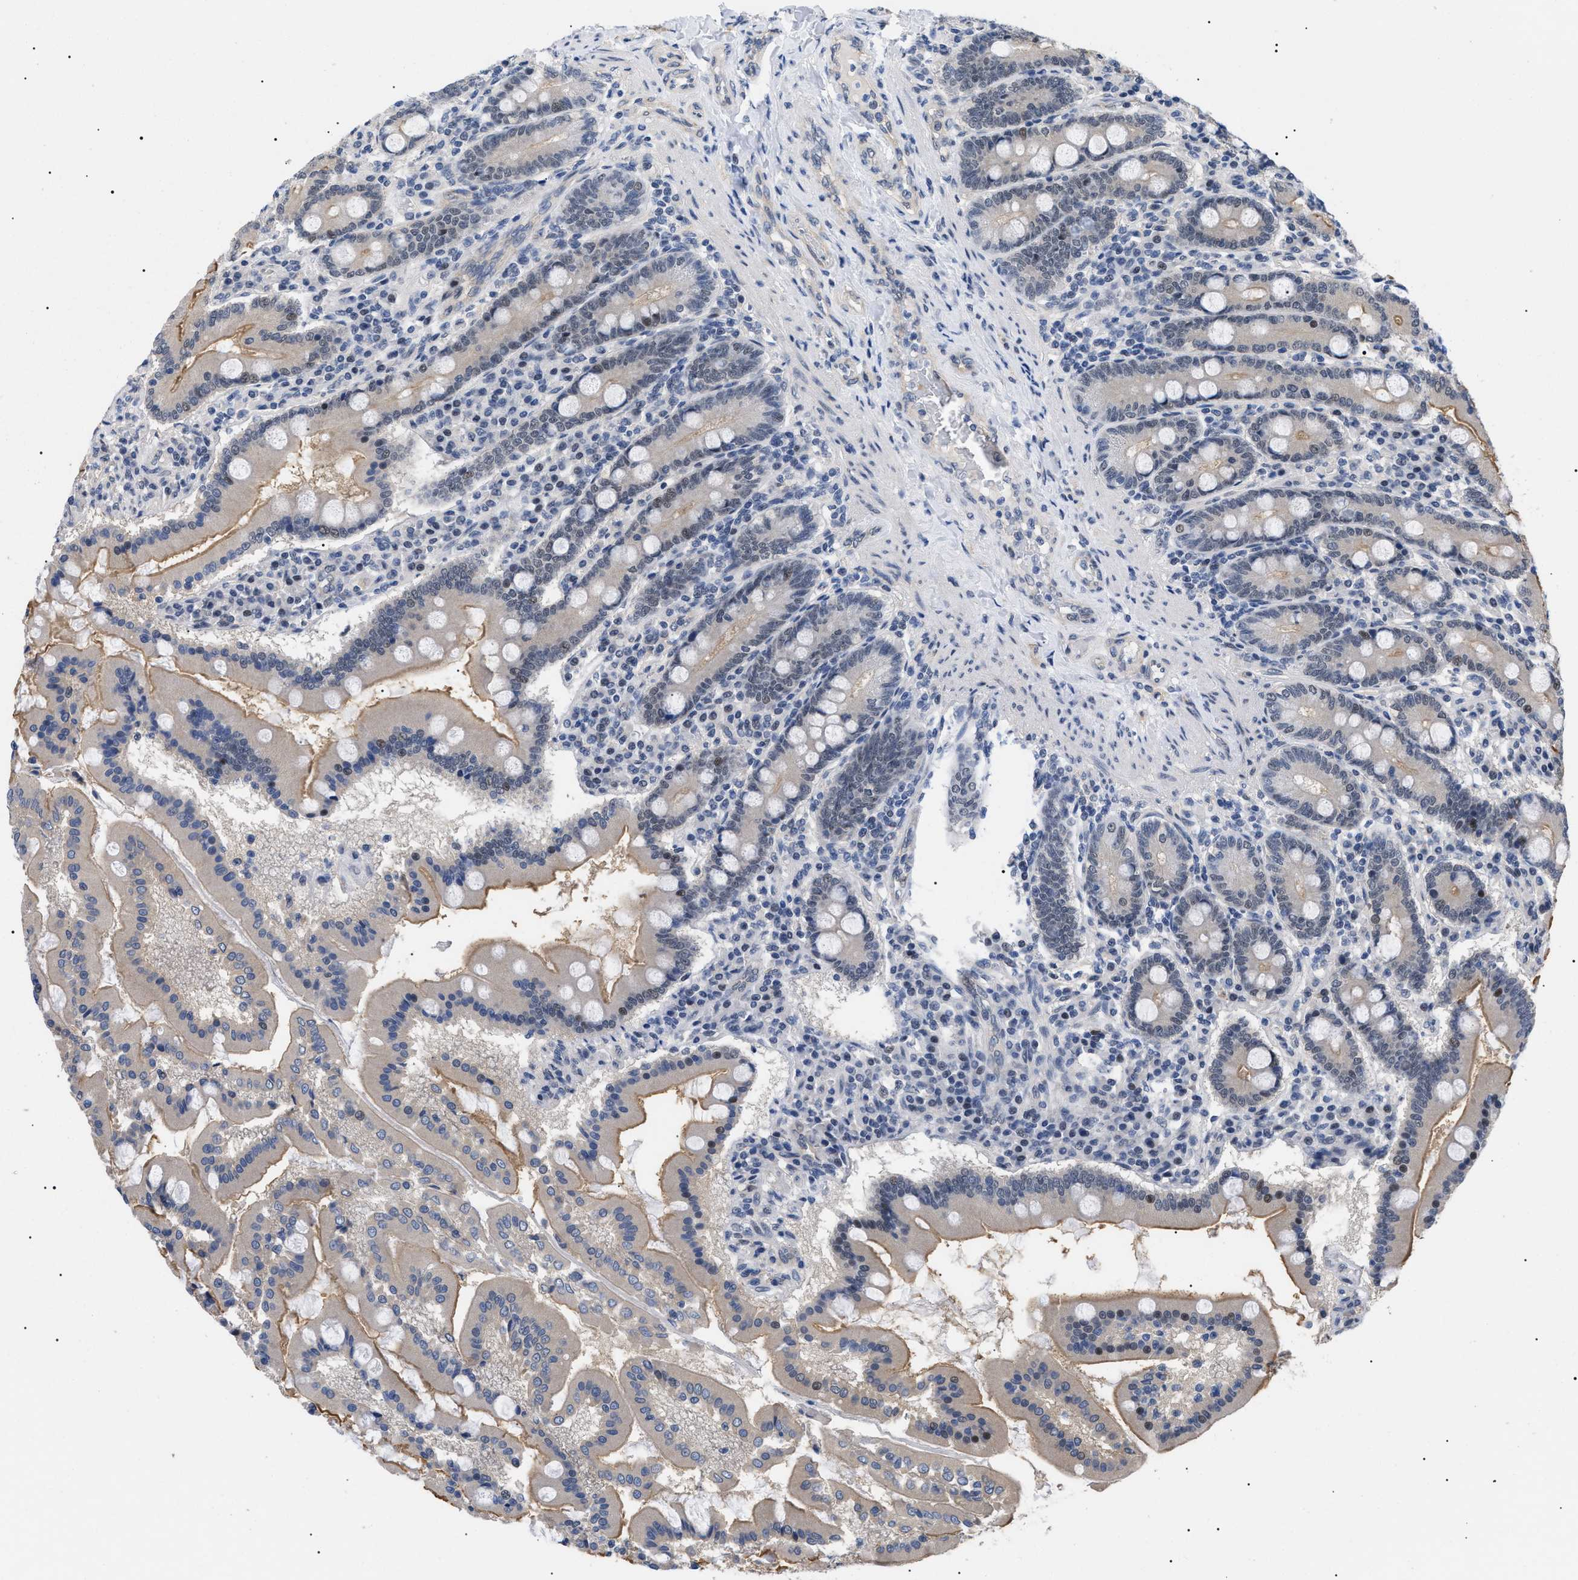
{"staining": {"intensity": "strong", "quantity": ">75%", "location": "cytoplasmic/membranous"}, "tissue": "duodenum", "cell_type": "Glandular cells", "image_type": "normal", "snomed": [{"axis": "morphology", "description": "Normal tissue, NOS"}, {"axis": "topography", "description": "Duodenum"}], "caption": "Brown immunohistochemical staining in unremarkable duodenum demonstrates strong cytoplasmic/membranous positivity in about >75% of glandular cells.", "gene": "GARRE1", "patient": {"sex": "male", "age": 50}}